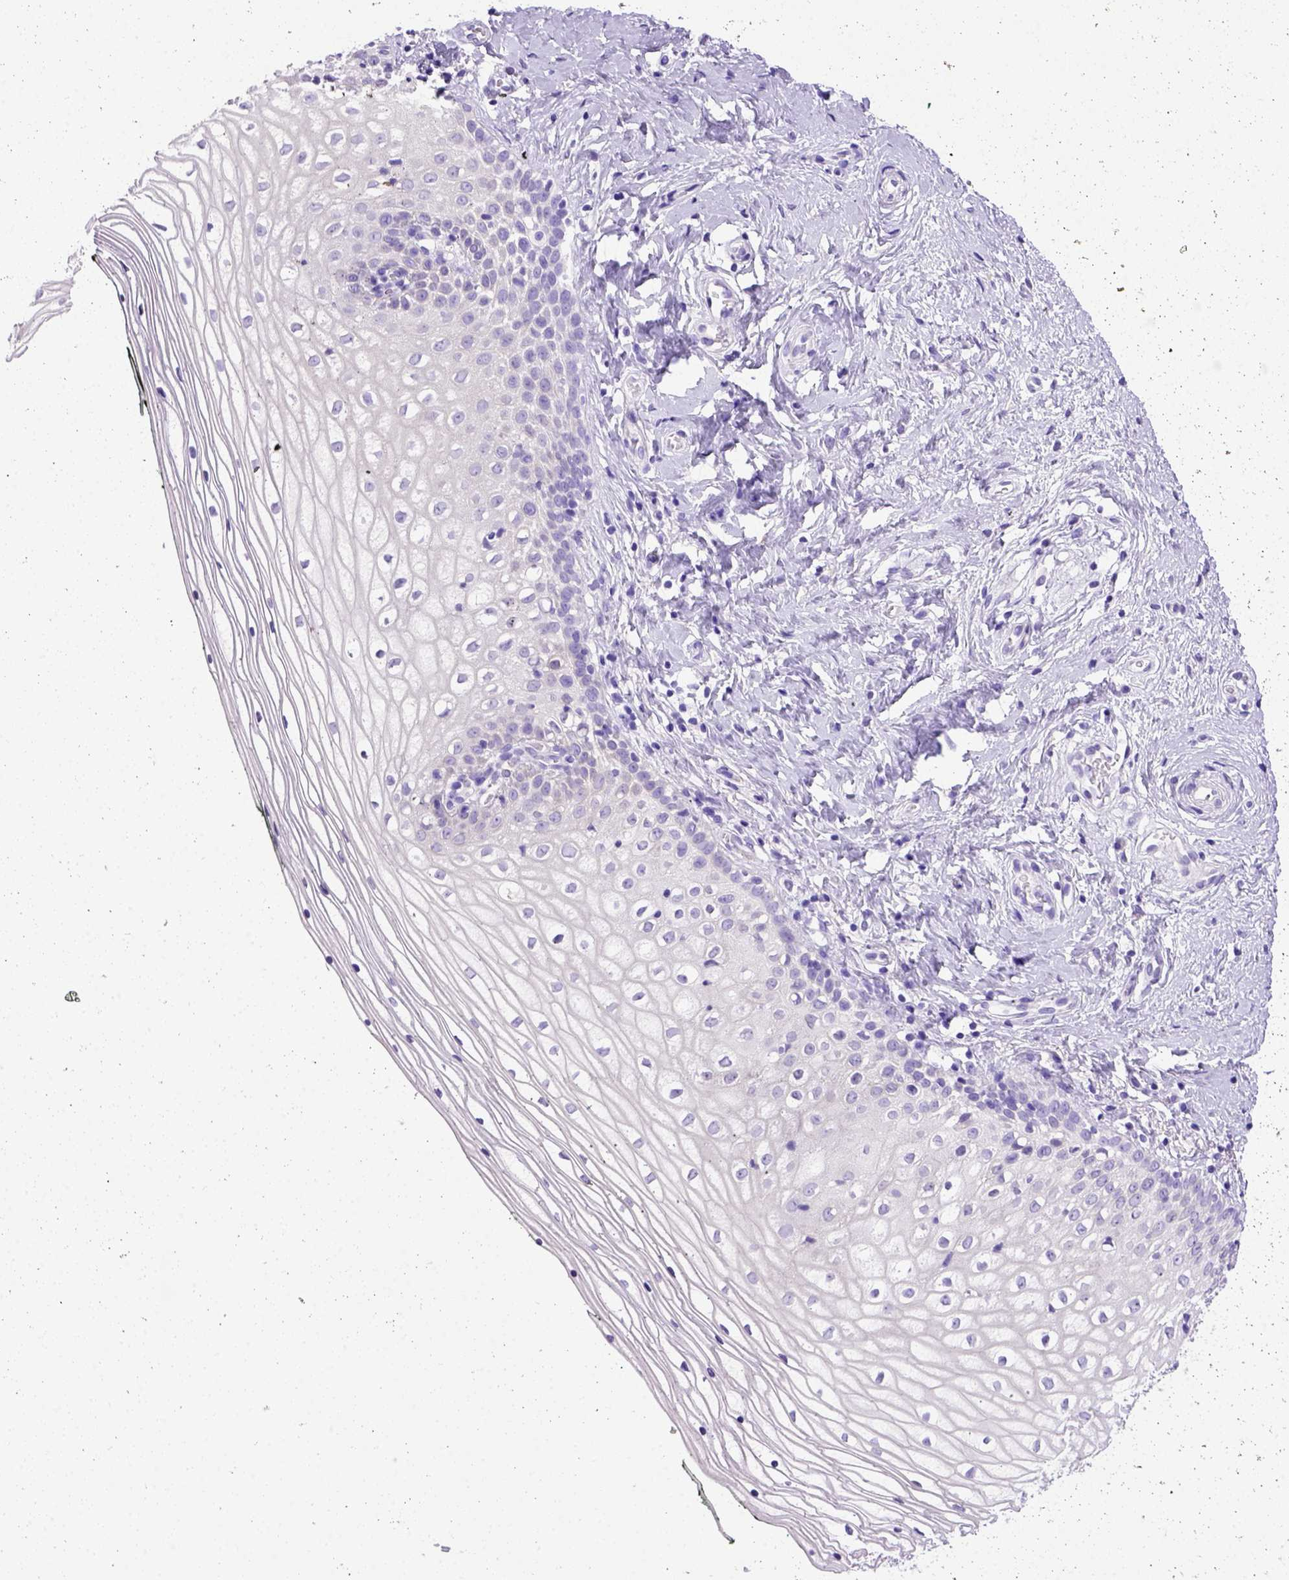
{"staining": {"intensity": "negative", "quantity": "none", "location": "none"}, "tissue": "vagina", "cell_type": "Squamous epithelial cells", "image_type": "normal", "snomed": [{"axis": "morphology", "description": "Normal tissue, NOS"}, {"axis": "topography", "description": "Vagina"}], "caption": "Vagina was stained to show a protein in brown. There is no significant staining in squamous epithelial cells. (Immunohistochemistry, brightfield microscopy, high magnification).", "gene": "PTGES", "patient": {"sex": "female", "age": 47}}